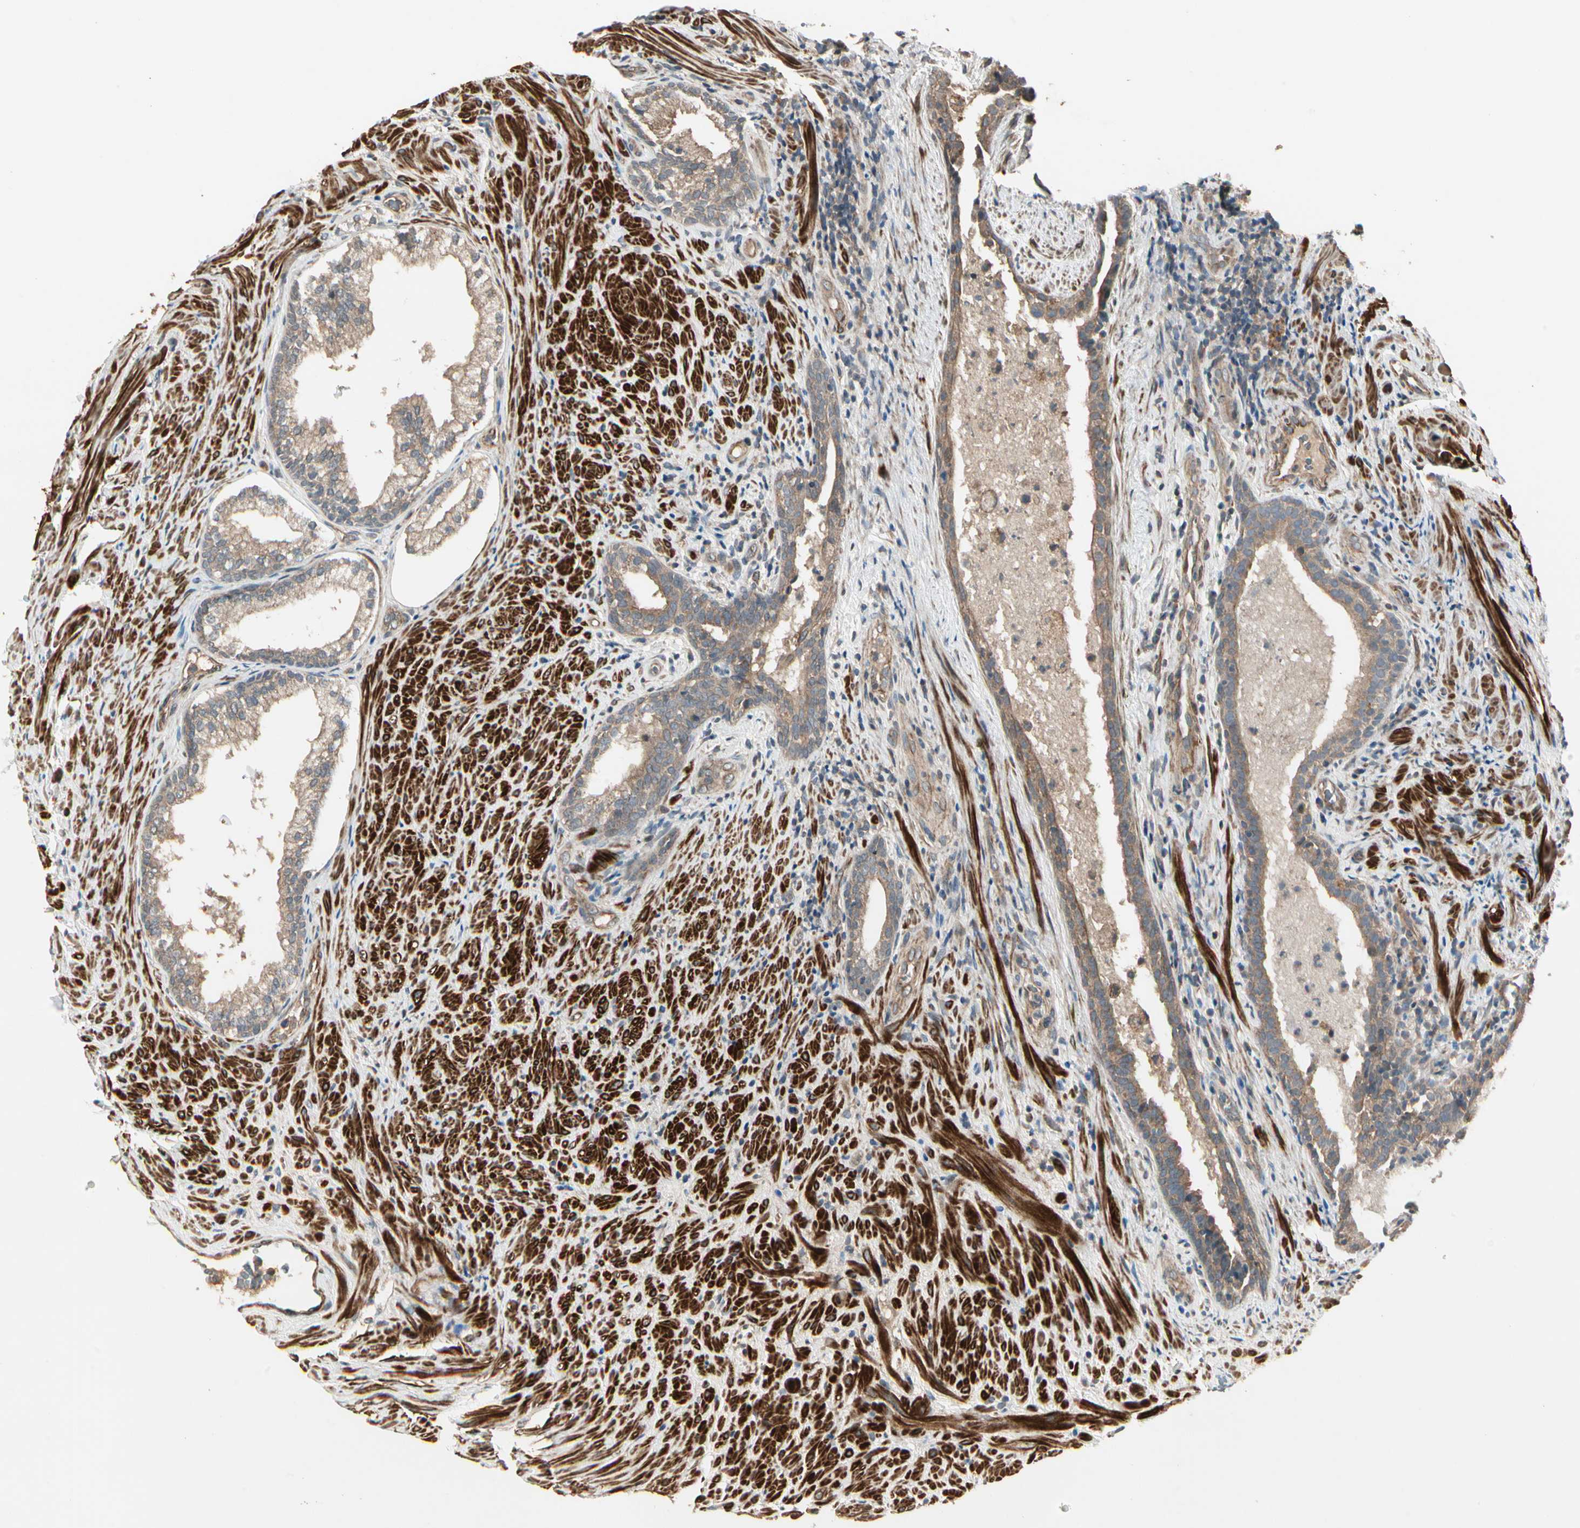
{"staining": {"intensity": "weak", "quantity": ">75%", "location": "cytoplasmic/membranous"}, "tissue": "prostate", "cell_type": "Glandular cells", "image_type": "normal", "snomed": [{"axis": "morphology", "description": "Normal tissue, NOS"}, {"axis": "topography", "description": "Prostate"}], "caption": "Immunohistochemical staining of normal human prostate demonstrates >75% levels of weak cytoplasmic/membranous protein expression in about >75% of glandular cells. Immunohistochemistry stains the protein in brown and the nuclei are stained blue.", "gene": "ACVR1", "patient": {"sex": "male", "age": 76}}